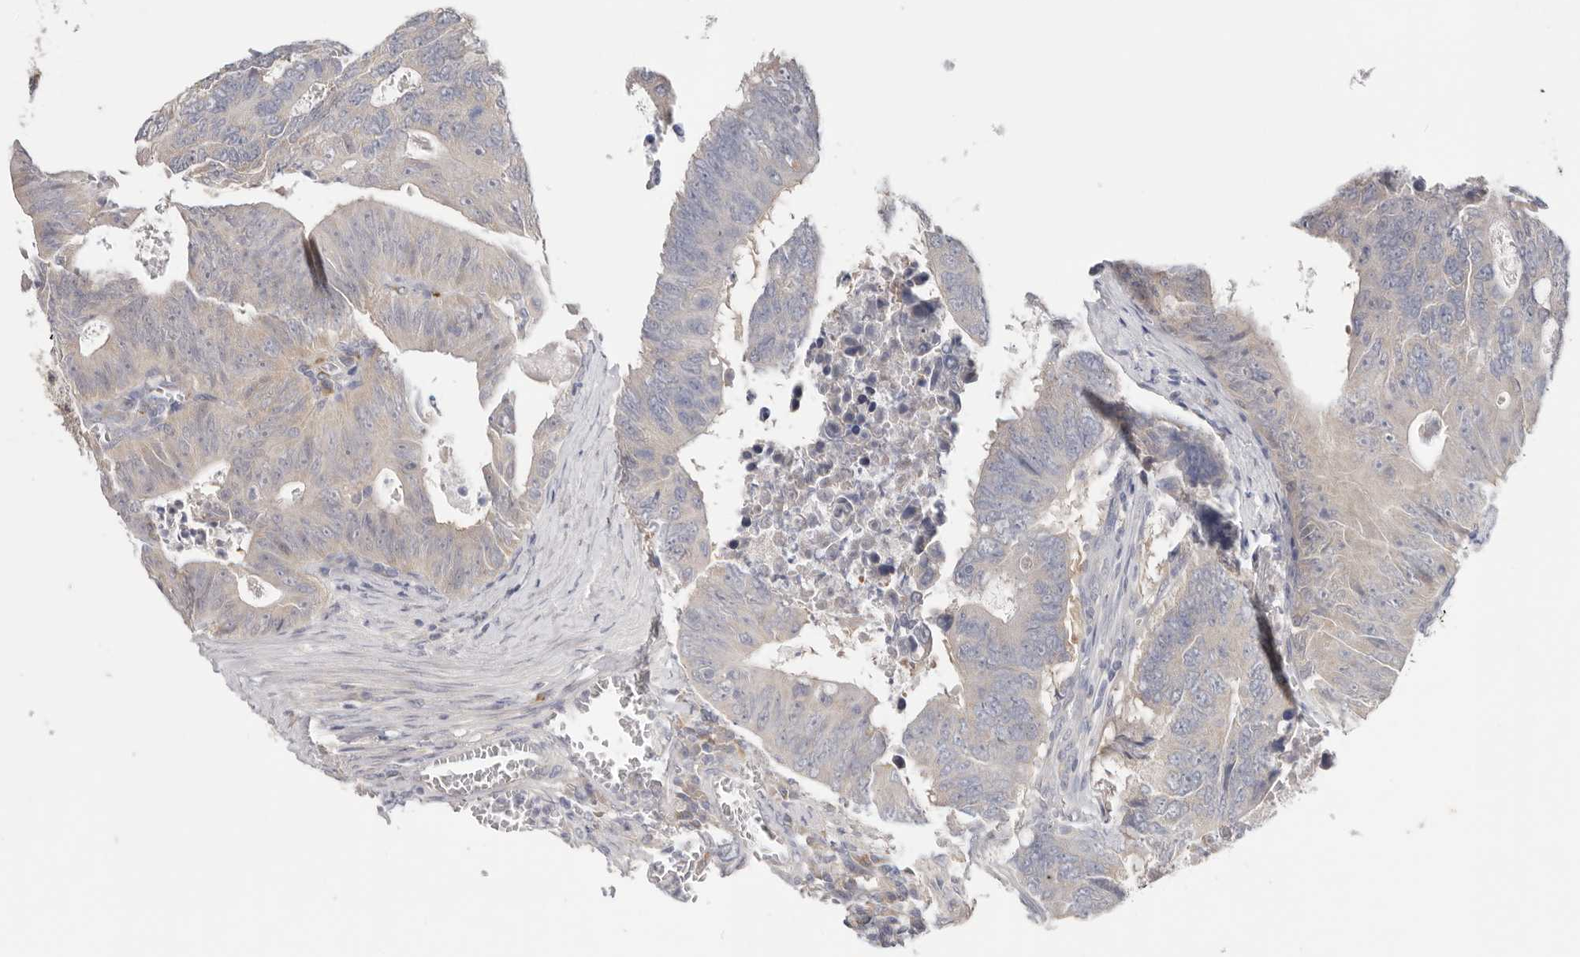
{"staining": {"intensity": "negative", "quantity": "none", "location": "none"}, "tissue": "colorectal cancer", "cell_type": "Tumor cells", "image_type": "cancer", "snomed": [{"axis": "morphology", "description": "Adenocarcinoma, NOS"}, {"axis": "topography", "description": "Colon"}], "caption": "Colorectal cancer (adenocarcinoma) was stained to show a protein in brown. There is no significant expression in tumor cells.", "gene": "WDR77", "patient": {"sex": "male", "age": 87}}